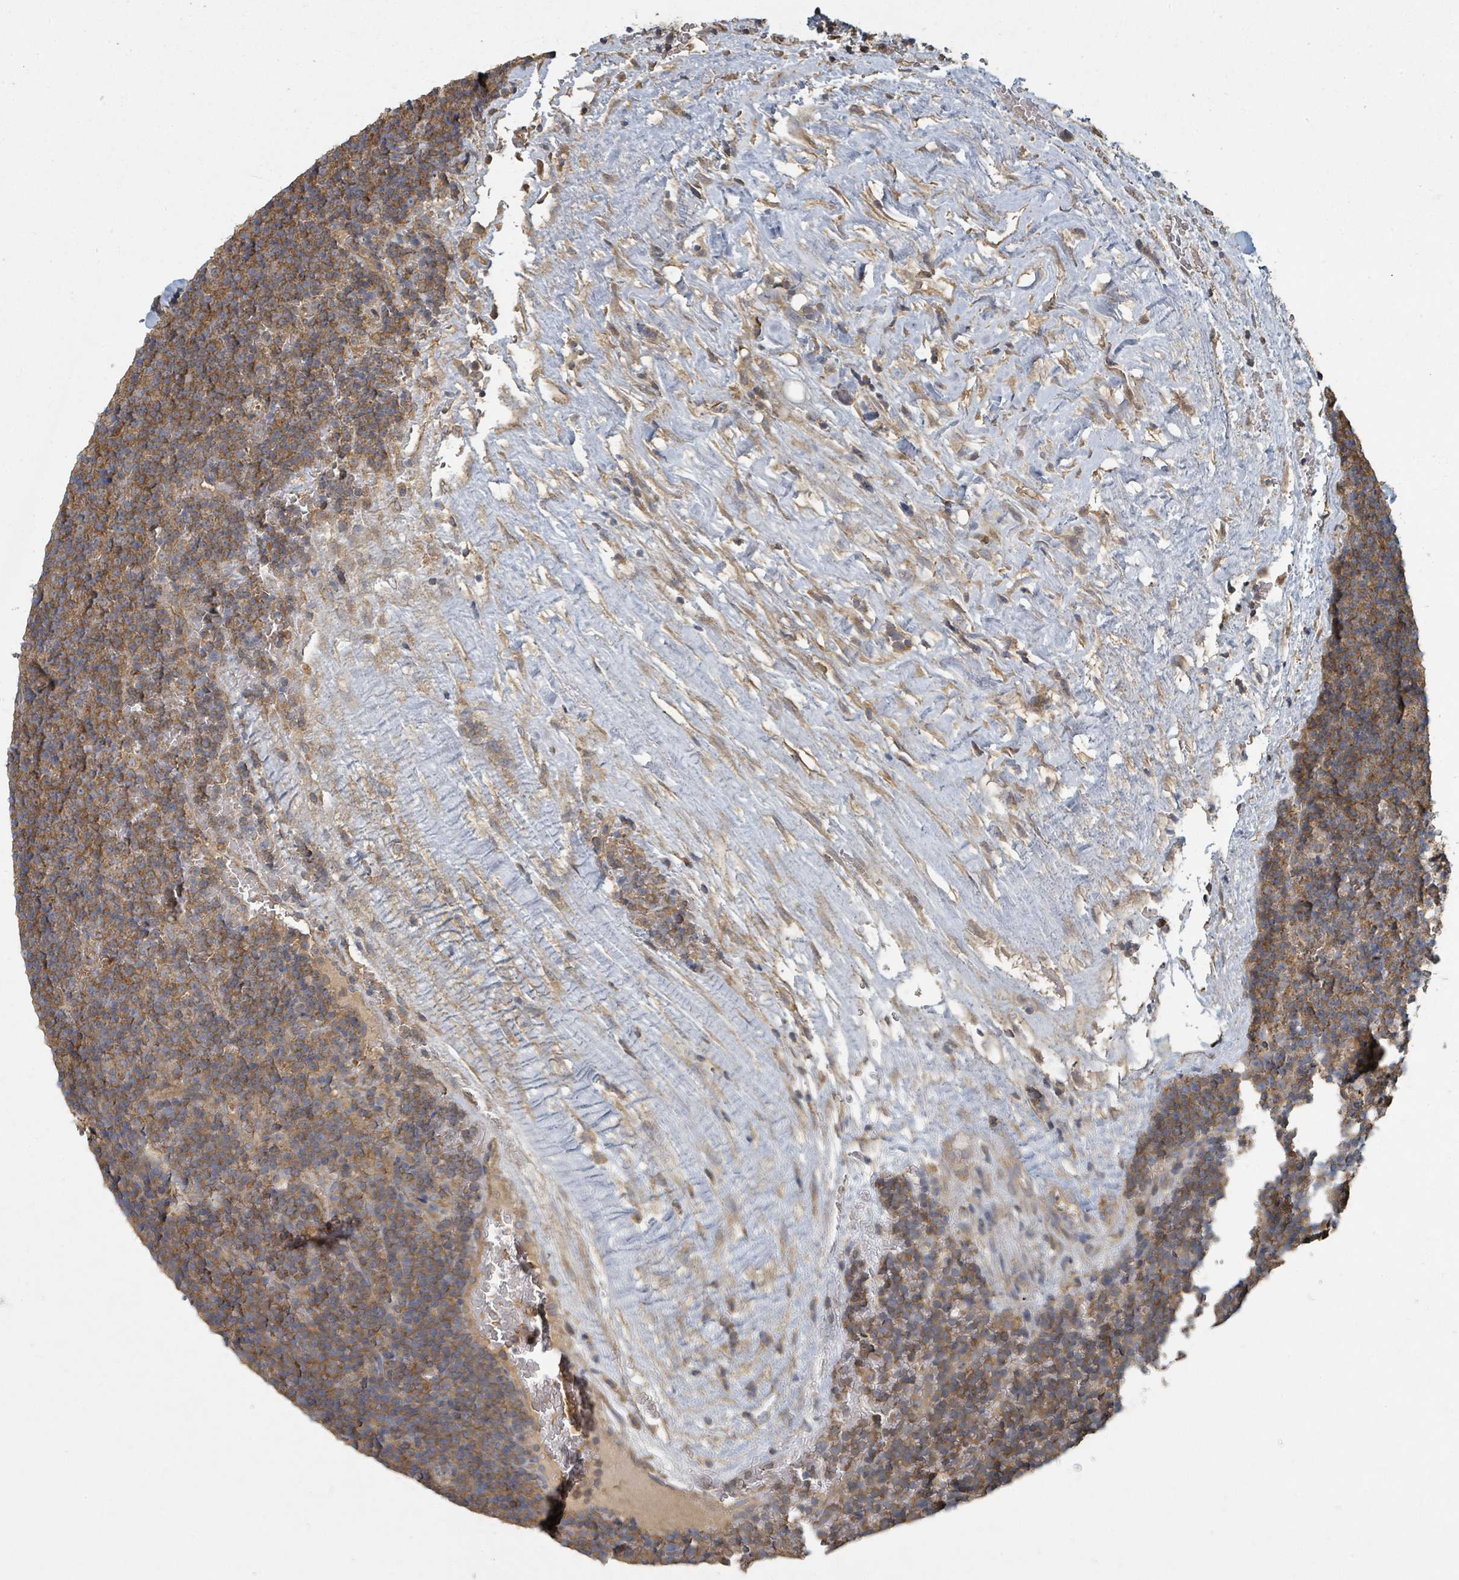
{"staining": {"intensity": "moderate", "quantity": ">75%", "location": "cytoplasmic/membranous"}, "tissue": "lymphoma", "cell_type": "Tumor cells", "image_type": "cancer", "snomed": [{"axis": "morphology", "description": "Malignant lymphoma, non-Hodgkin's type, Low grade"}, {"axis": "topography", "description": "Lymph node"}], "caption": "Immunohistochemistry photomicrograph of human low-grade malignant lymphoma, non-Hodgkin's type stained for a protein (brown), which displays medium levels of moderate cytoplasmic/membranous staining in about >75% of tumor cells.", "gene": "WDFY1", "patient": {"sex": "female", "age": 67}}